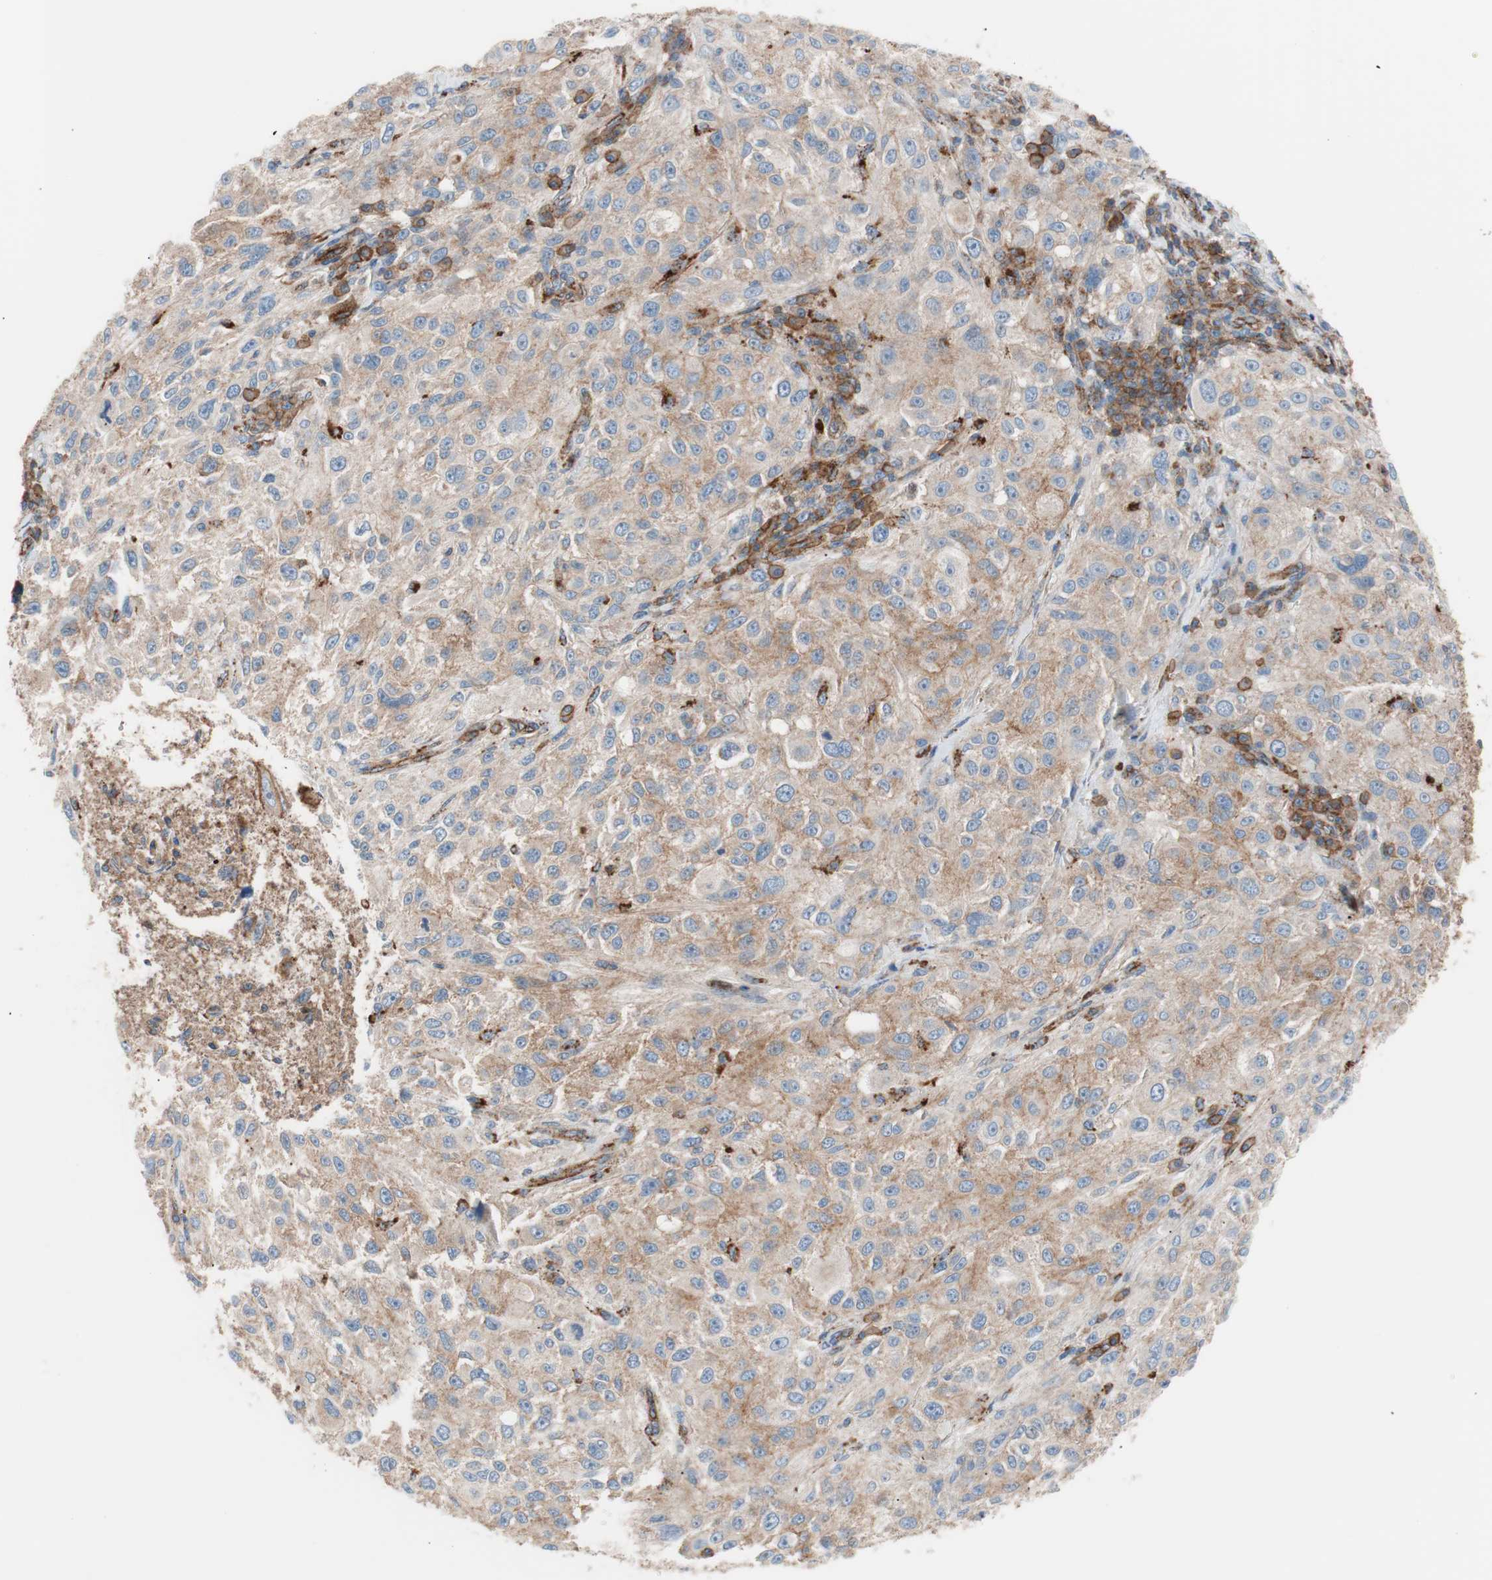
{"staining": {"intensity": "moderate", "quantity": ">75%", "location": "cytoplasmic/membranous"}, "tissue": "melanoma", "cell_type": "Tumor cells", "image_type": "cancer", "snomed": [{"axis": "morphology", "description": "Necrosis, NOS"}, {"axis": "morphology", "description": "Malignant melanoma, NOS"}, {"axis": "topography", "description": "Skin"}], "caption": "Immunohistochemical staining of human malignant melanoma reveals medium levels of moderate cytoplasmic/membranous protein staining in approximately >75% of tumor cells.", "gene": "FLOT2", "patient": {"sex": "female", "age": 87}}